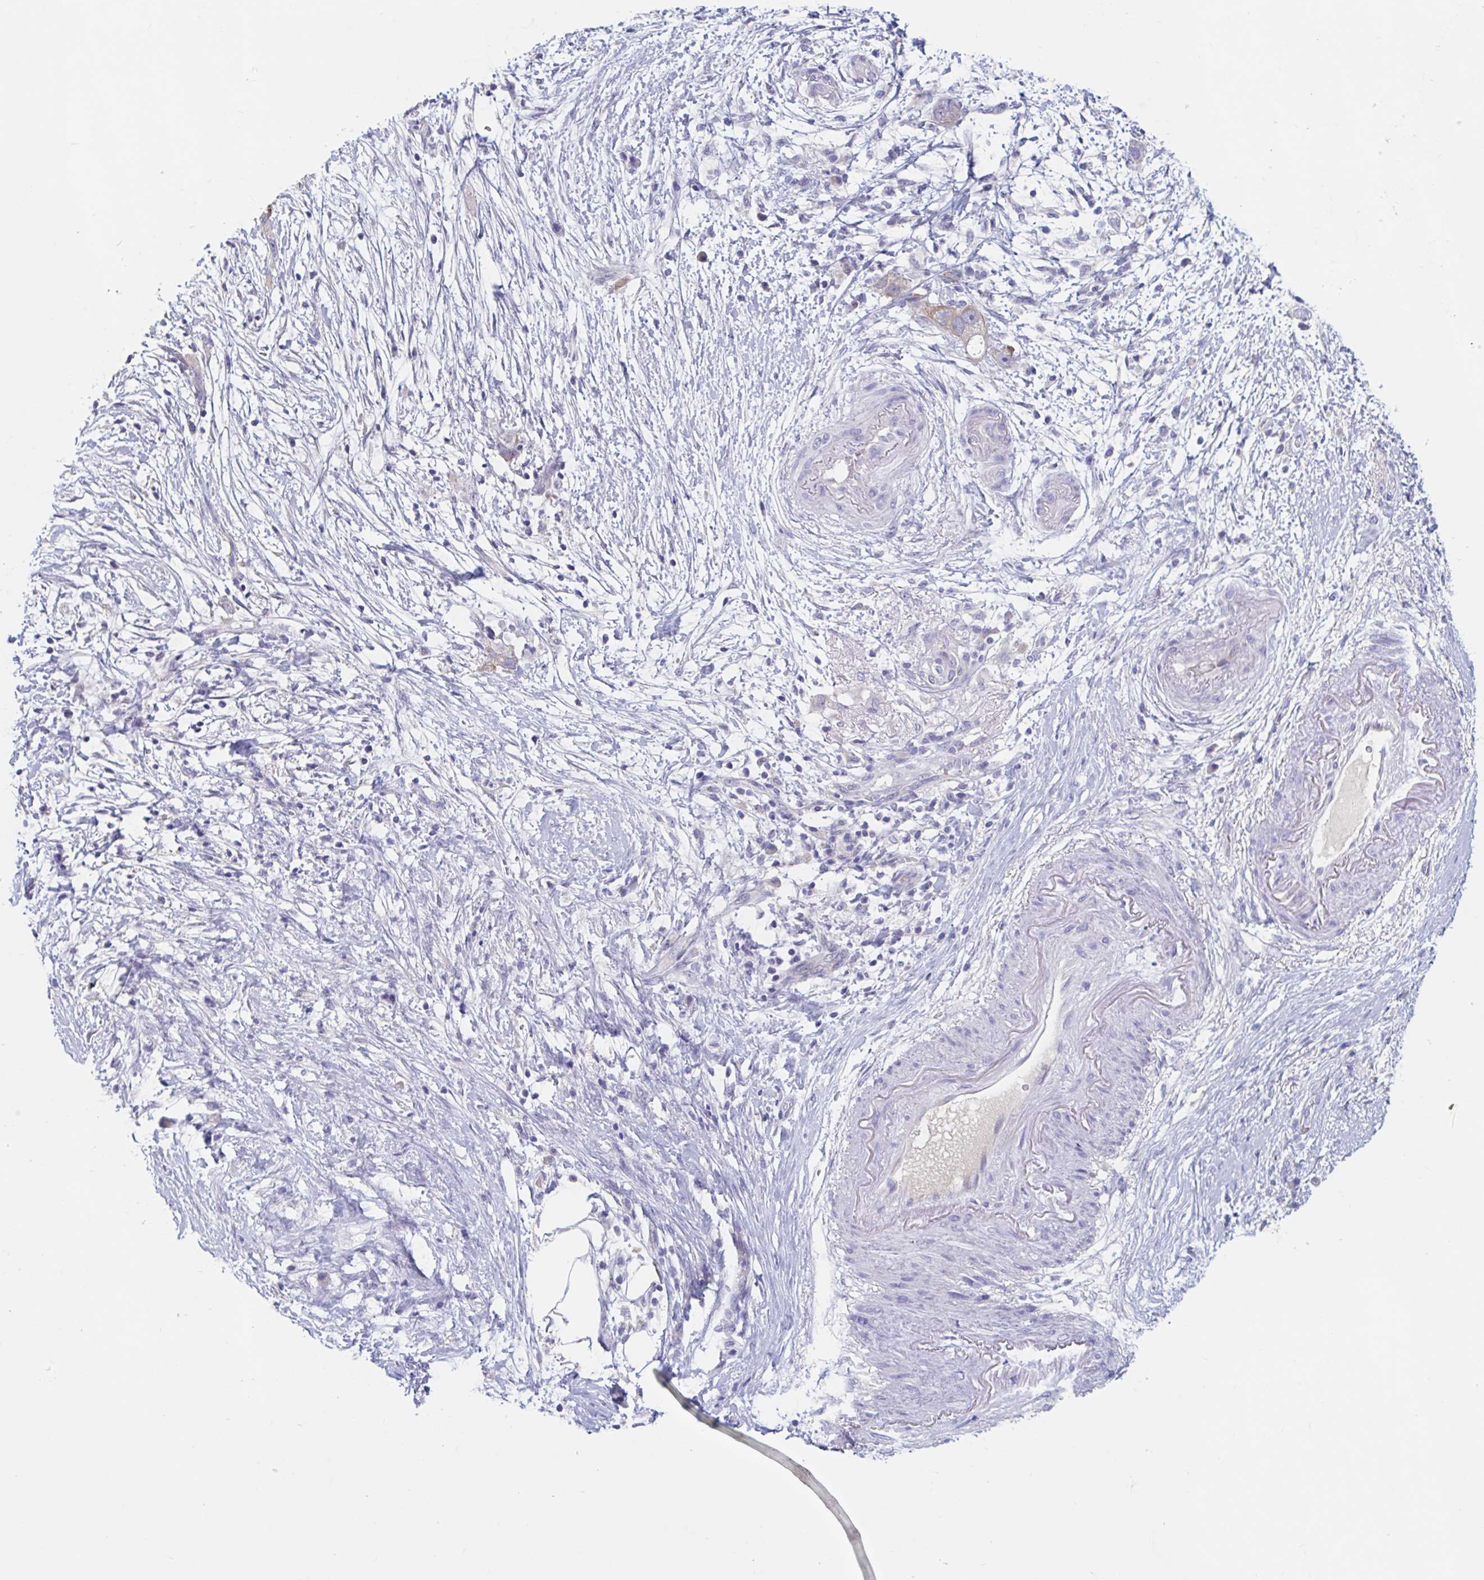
{"staining": {"intensity": "moderate", "quantity": "<25%", "location": "cytoplasmic/membranous"}, "tissue": "pancreatic cancer", "cell_type": "Tumor cells", "image_type": "cancer", "snomed": [{"axis": "morphology", "description": "Adenocarcinoma, NOS"}, {"axis": "topography", "description": "Pancreas"}], "caption": "Tumor cells show moderate cytoplasmic/membranous expression in approximately <25% of cells in adenocarcinoma (pancreatic).", "gene": "UNKL", "patient": {"sex": "female", "age": 72}}